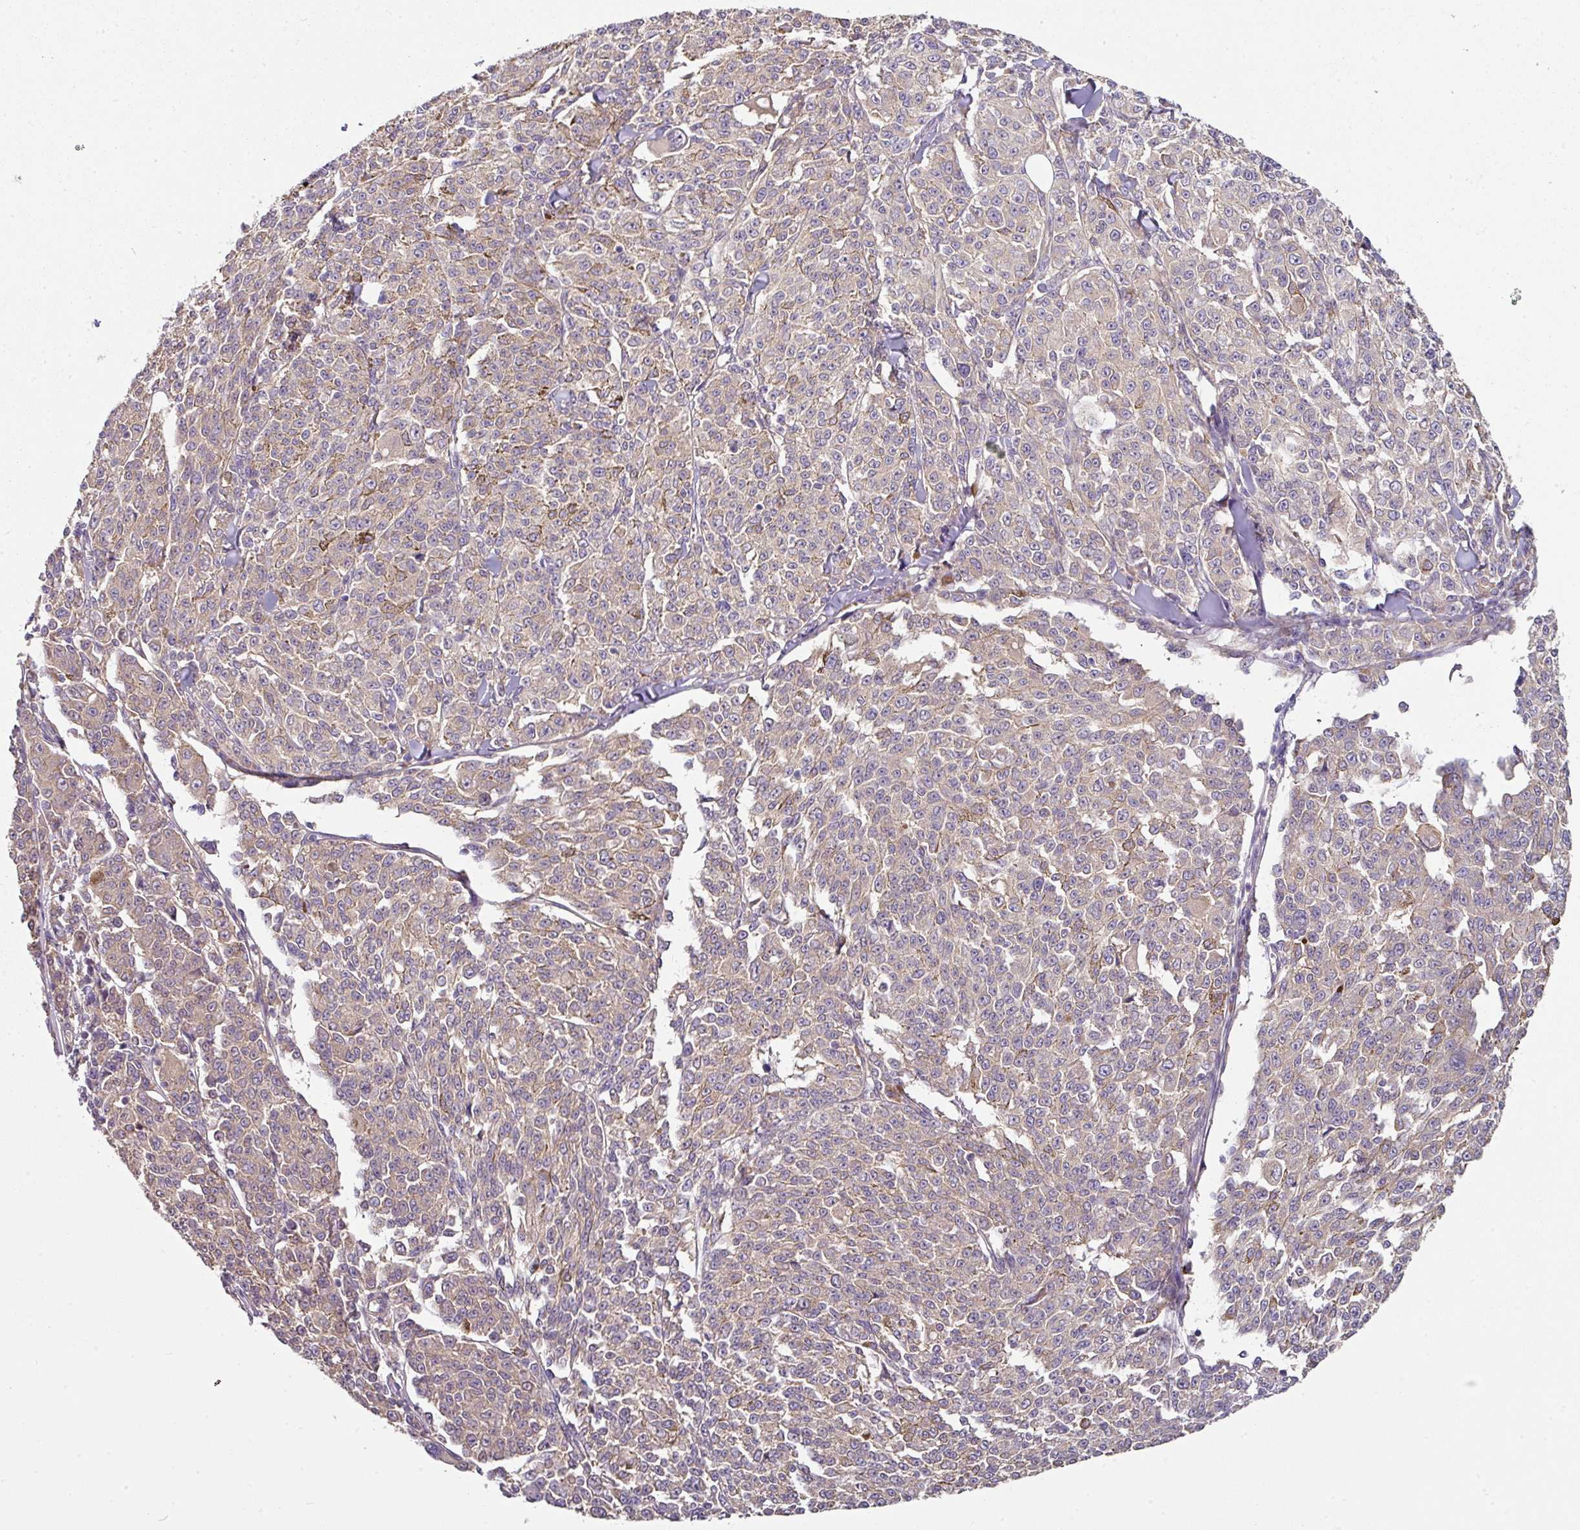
{"staining": {"intensity": "negative", "quantity": "none", "location": "none"}, "tissue": "melanoma", "cell_type": "Tumor cells", "image_type": "cancer", "snomed": [{"axis": "morphology", "description": "Malignant melanoma, NOS"}, {"axis": "topography", "description": "Skin"}], "caption": "This is a histopathology image of IHC staining of melanoma, which shows no positivity in tumor cells. (DAB IHC visualized using brightfield microscopy, high magnification).", "gene": "C4orf48", "patient": {"sex": "female", "age": 52}}